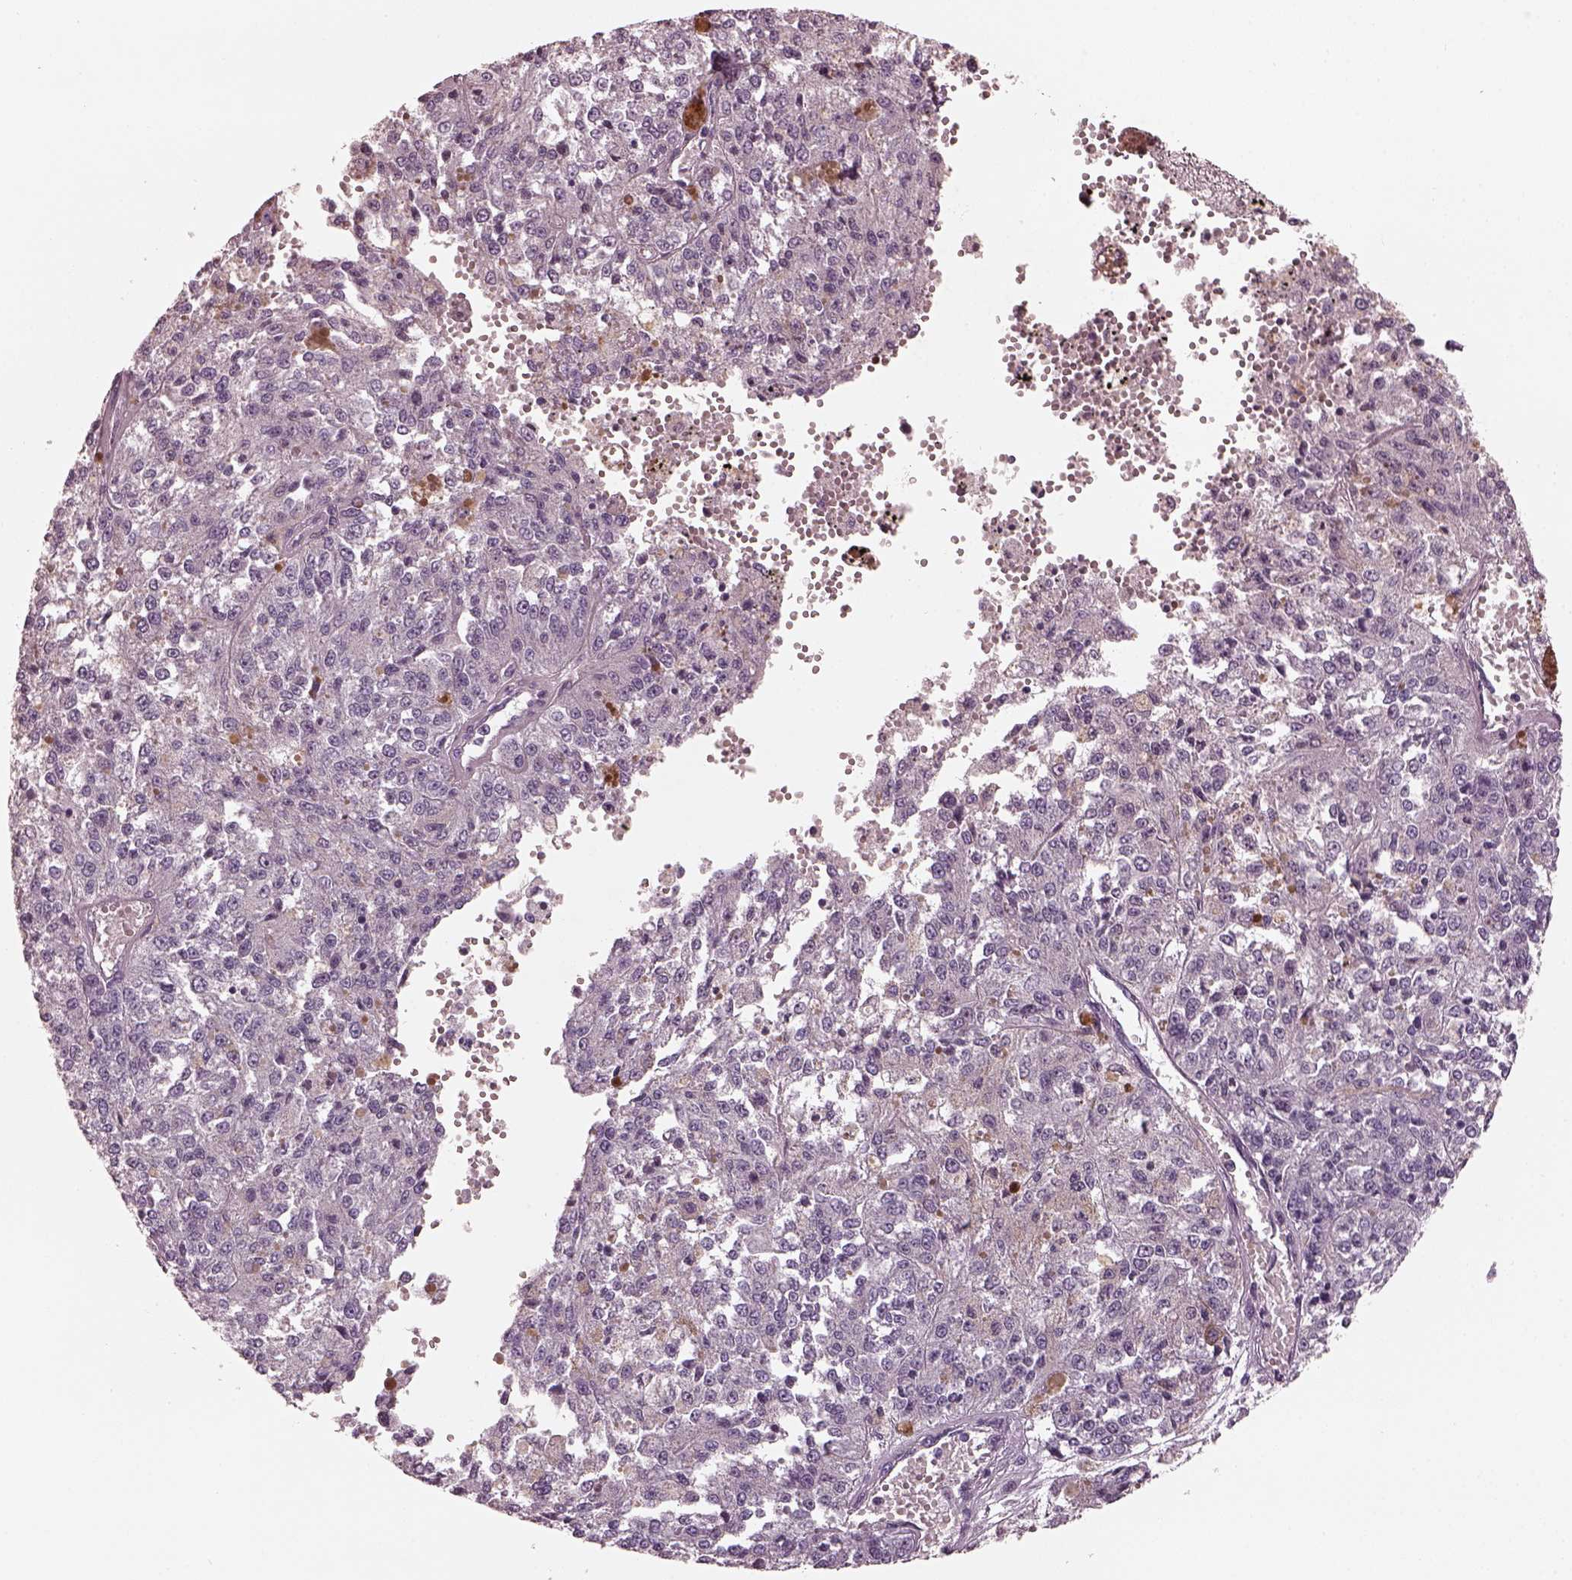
{"staining": {"intensity": "negative", "quantity": "none", "location": "none"}, "tissue": "melanoma", "cell_type": "Tumor cells", "image_type": "cancer", "snomed": [{"axis": "morphology", "description": "Malignant melanoma, Metastatic site"}, {"axis": "topography", "description": "Lymph node"}], "caption": "DAB (3,3'-diaminobenzidine) immunohistochemical staining of human melanoma displays no significant positivity in tumor cells.", "gene": "OPTC", "patient": {"sex": "female", "age": 64}}